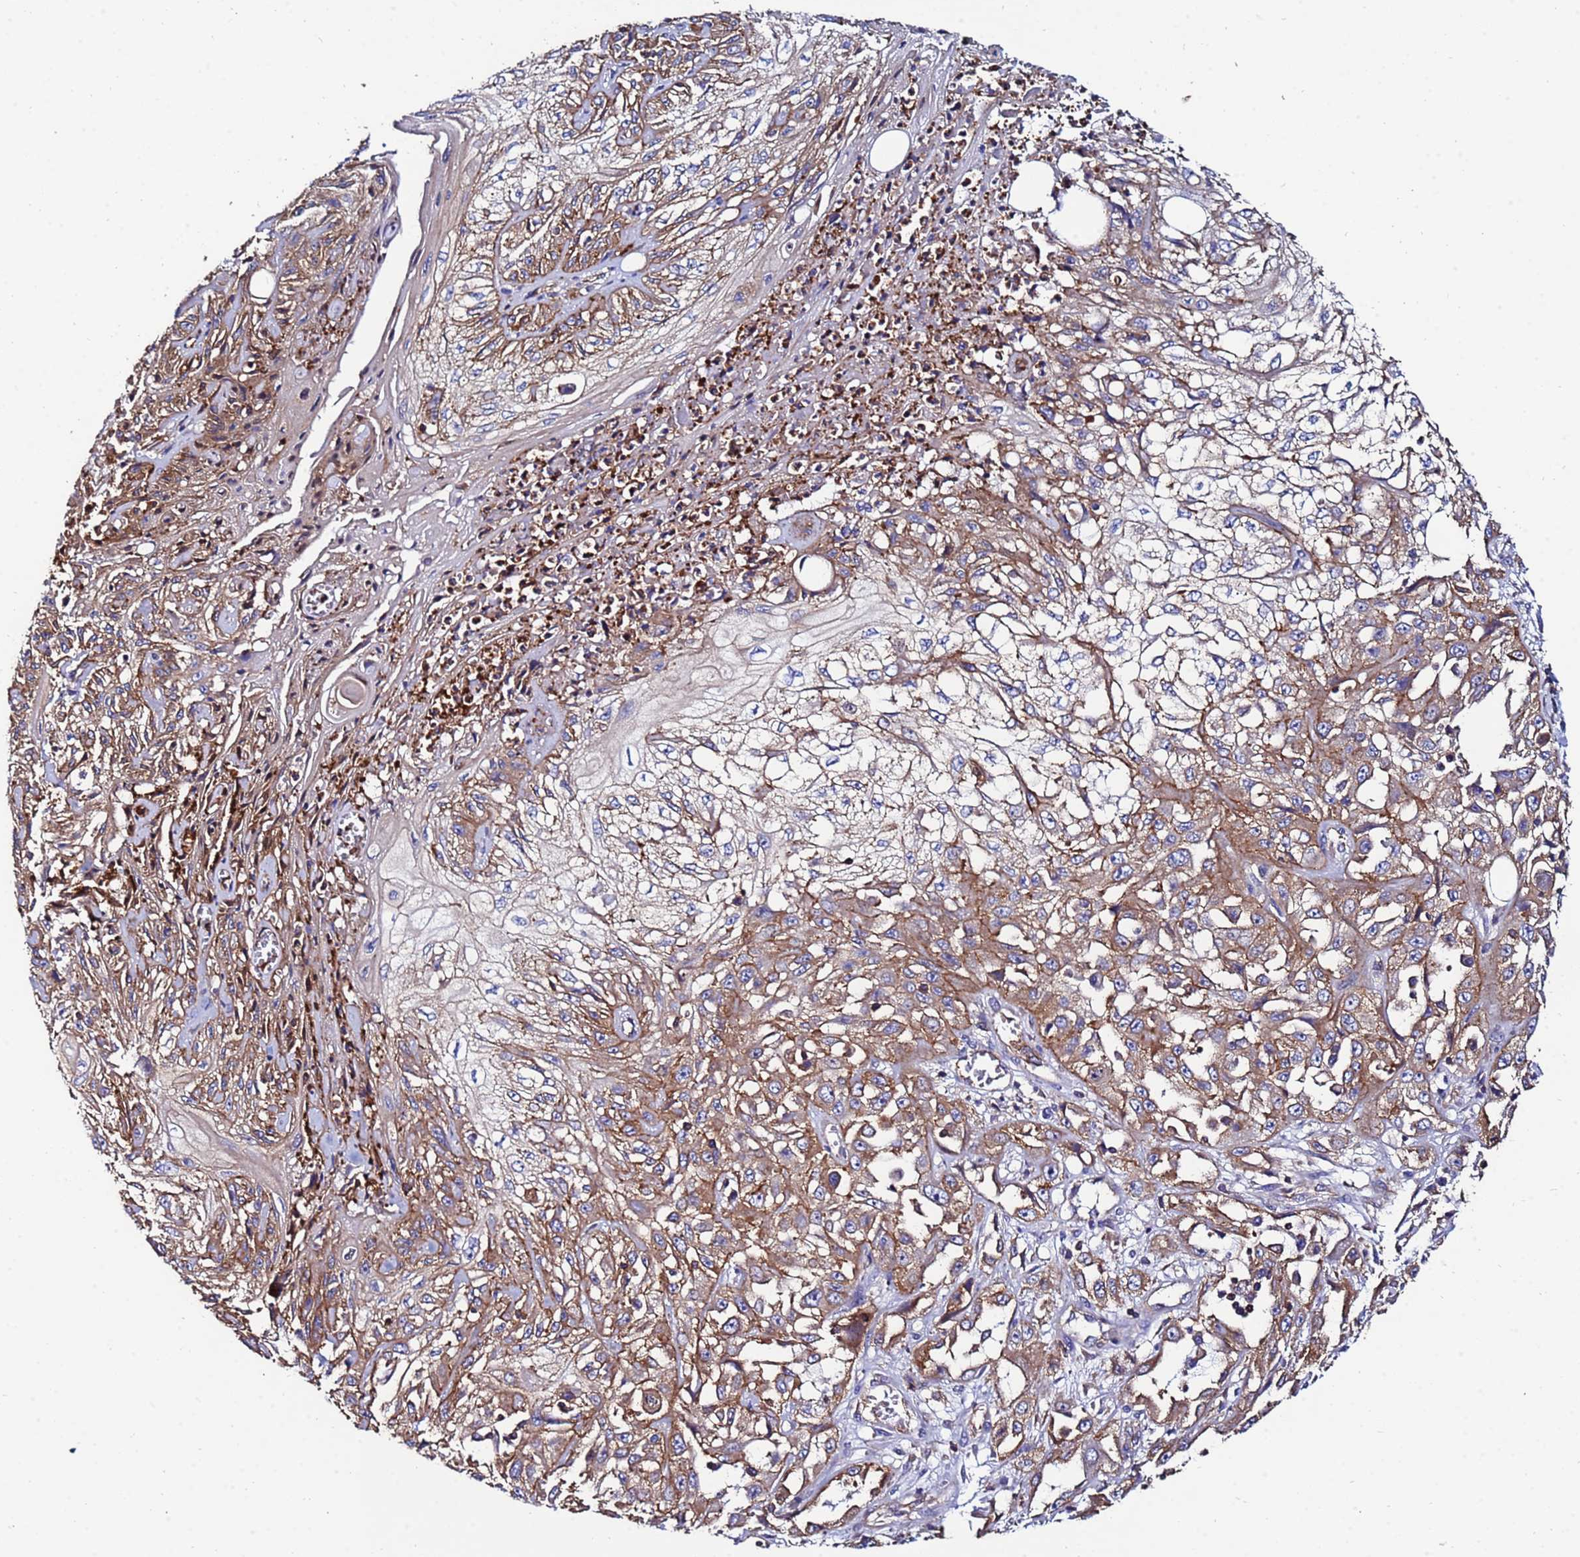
{"staining": {"intensity": "moderate", "quantity": ">75%", "location": "cytoplasmic/membranous"}, "tissue": "skin cancer", "cell_type": "Tumor cells", "image_type": "cancer", "snomed": [{"axis": "morphology", "description": "Squamous cell carcinoma, NOS"}, {"axis": "morphology", "description": "Squamous cell carcinoma, metastatic, NOS"}, {"axis": "topography", "description": "Skin"}, {"axis": "topography", "description": "Lymph node"}], "caption": "Skin cancer (metastatic squamous cell carcinoma) stained with a brown dye exhibits moderate cytoplasmic/membranous positive staining in about >75% of tumor cells.", "gene": "POTEE", "patient": {"sex": "male", "age": 75}}